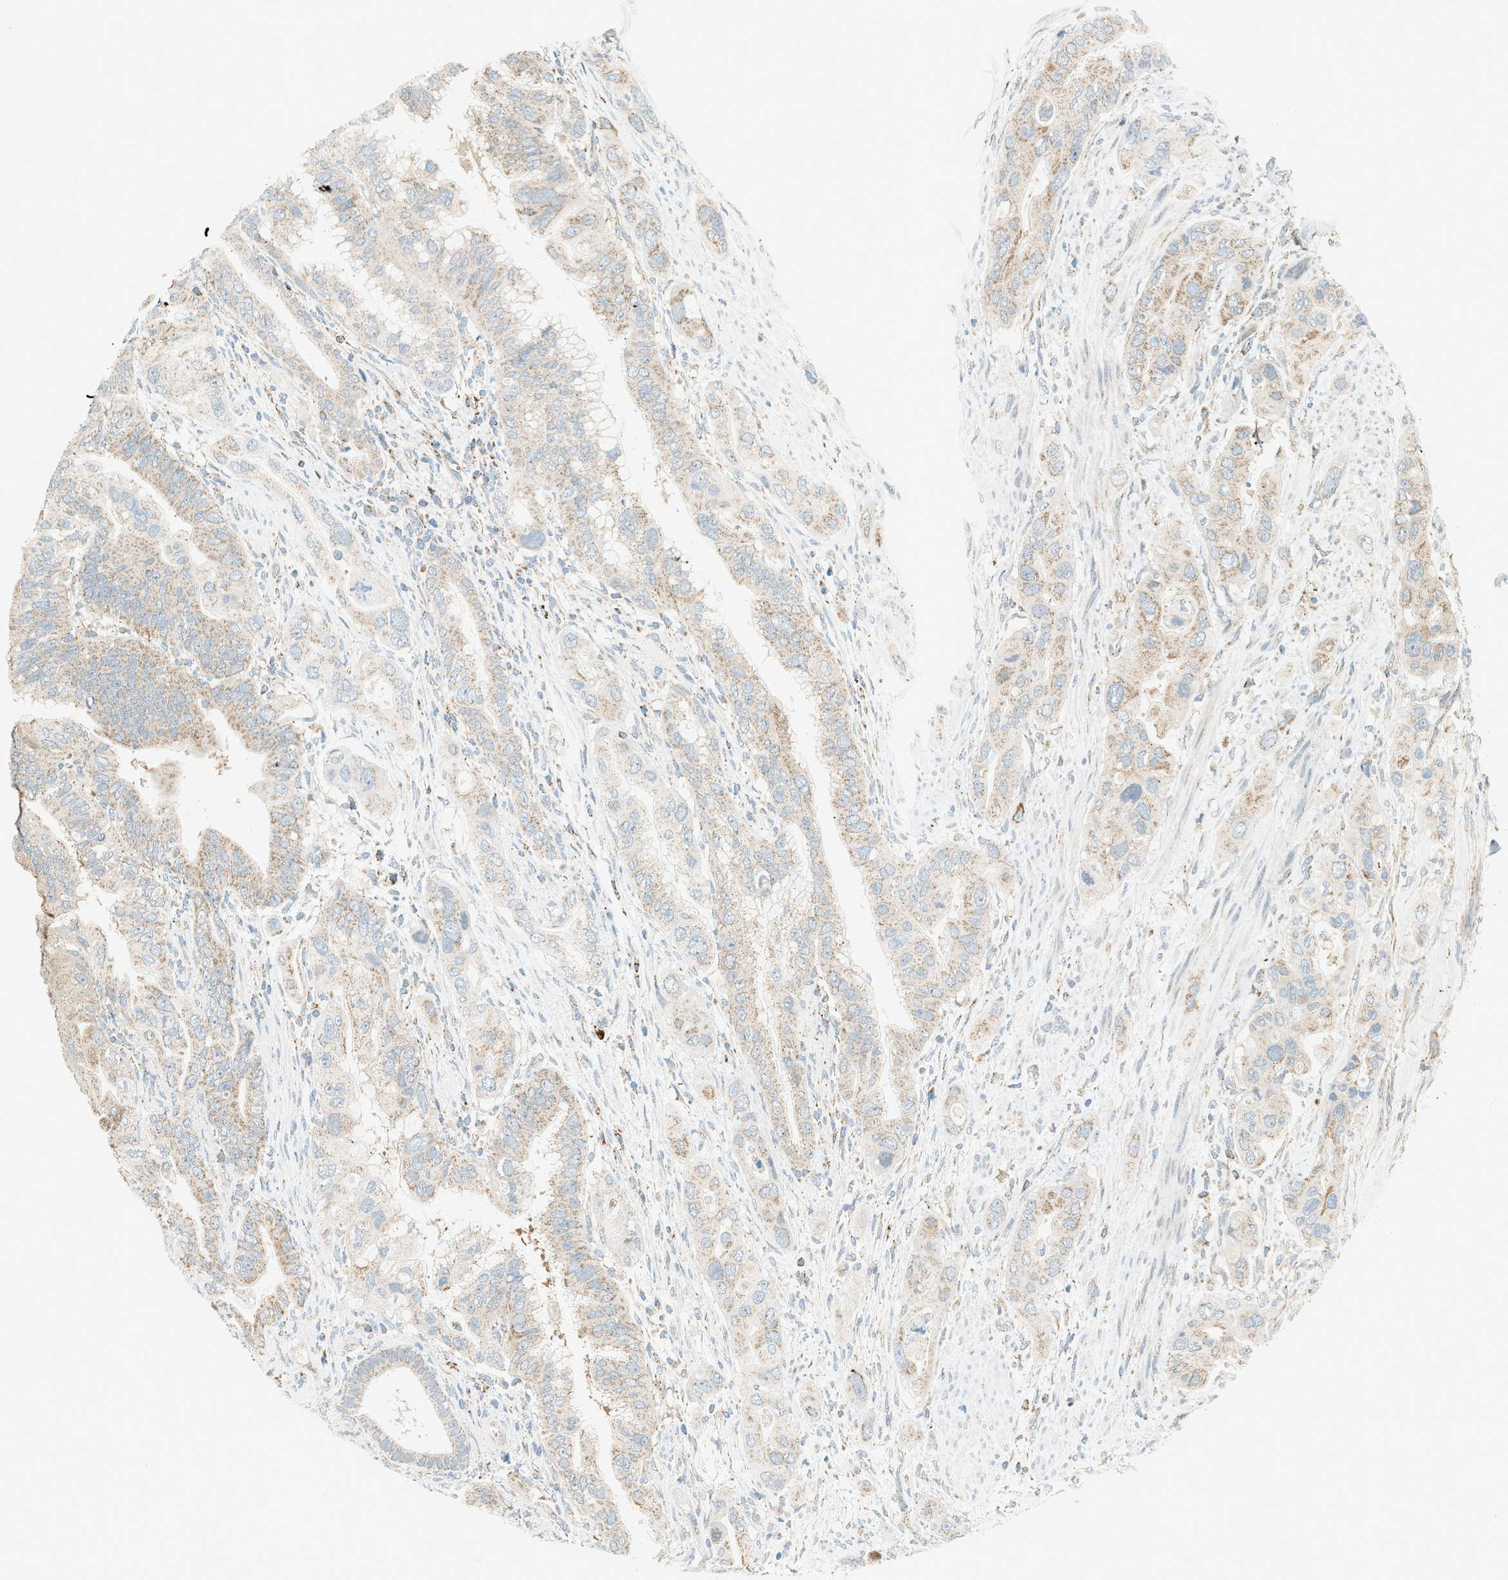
{"staining": {"intensity": "weak", "quantity": "<25%", "location": "cytoplasmic/membranous"}, "tissue": "pancreatic cancer", "cell_type": "Tumor cells", "image_type": "cancer", "snomed": [{"axis": "morphology", "description": "Adenocarcinoma, NOS"}, {"axis": "topography", "description": "Pancreas"}], "caption": "Immunohistochemical staining of pancreatic cancer displays no significant expression in tumor cells.", "gene": "PIGG", "patient": {"sex": "female", "age": 56}}